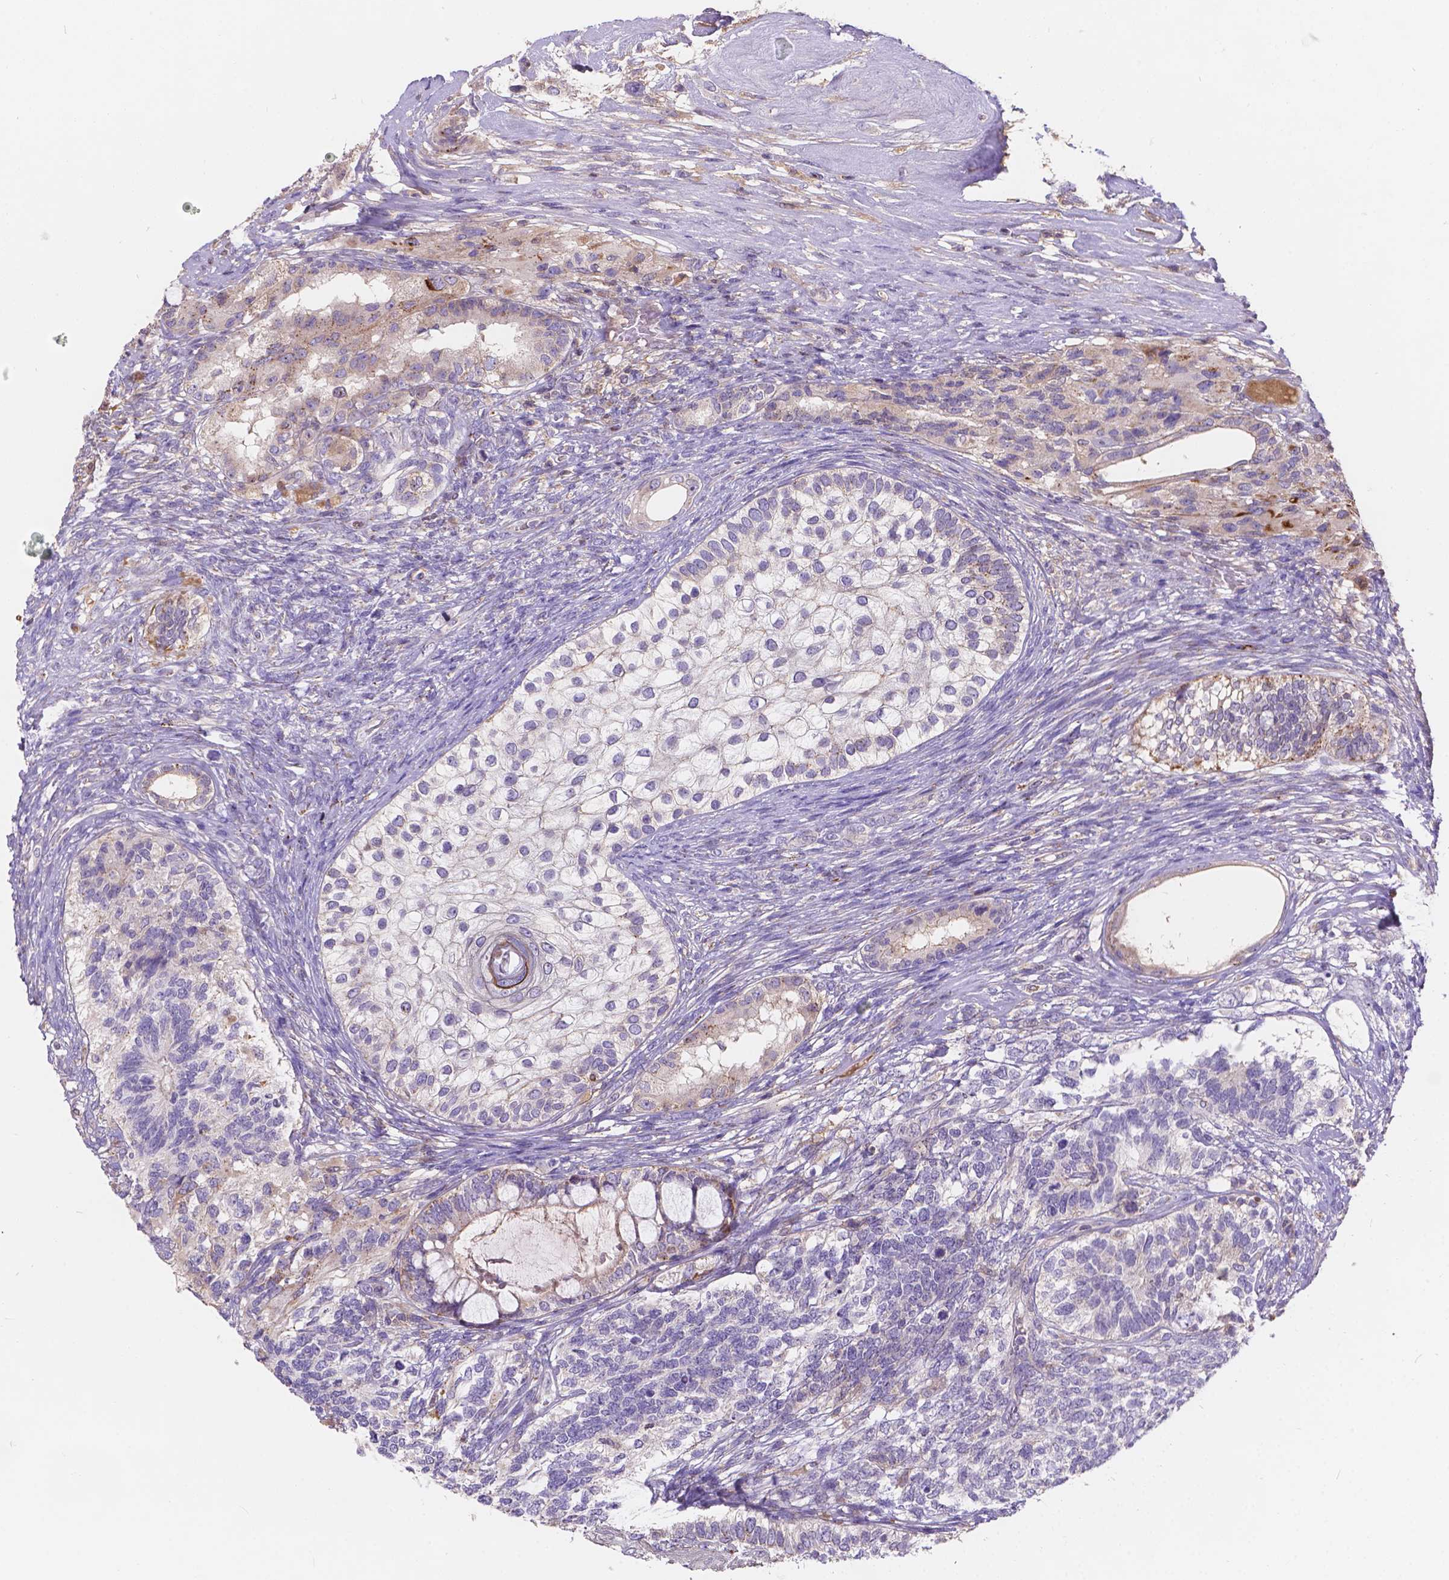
{"staining": {"intensity": "moderate", "quantity": "<25%", "location": "cytoplasmic/membranous"}, "tissue": "testis cancer", "cell_type": "Tumor cells", "image_type": "cancer", "snomed": [{"axis": "morphology", "description": "Seminoma, NOS"}, {"axis": "morphology", "description": "Carcinoma, Embryonal, NOS"}, {"axis": "topography", "description": "Testis"}], "caption": "Testis cancer tissue exhibits moderate cytoplasmic/membranous positivity in approximately <25% of tumor cells, visualized by immunohistochemistry. (IHC, brightfield microscopy, high magnification).", "gene": "CDK10", "patient": {"sex": "male", "age": 41}}